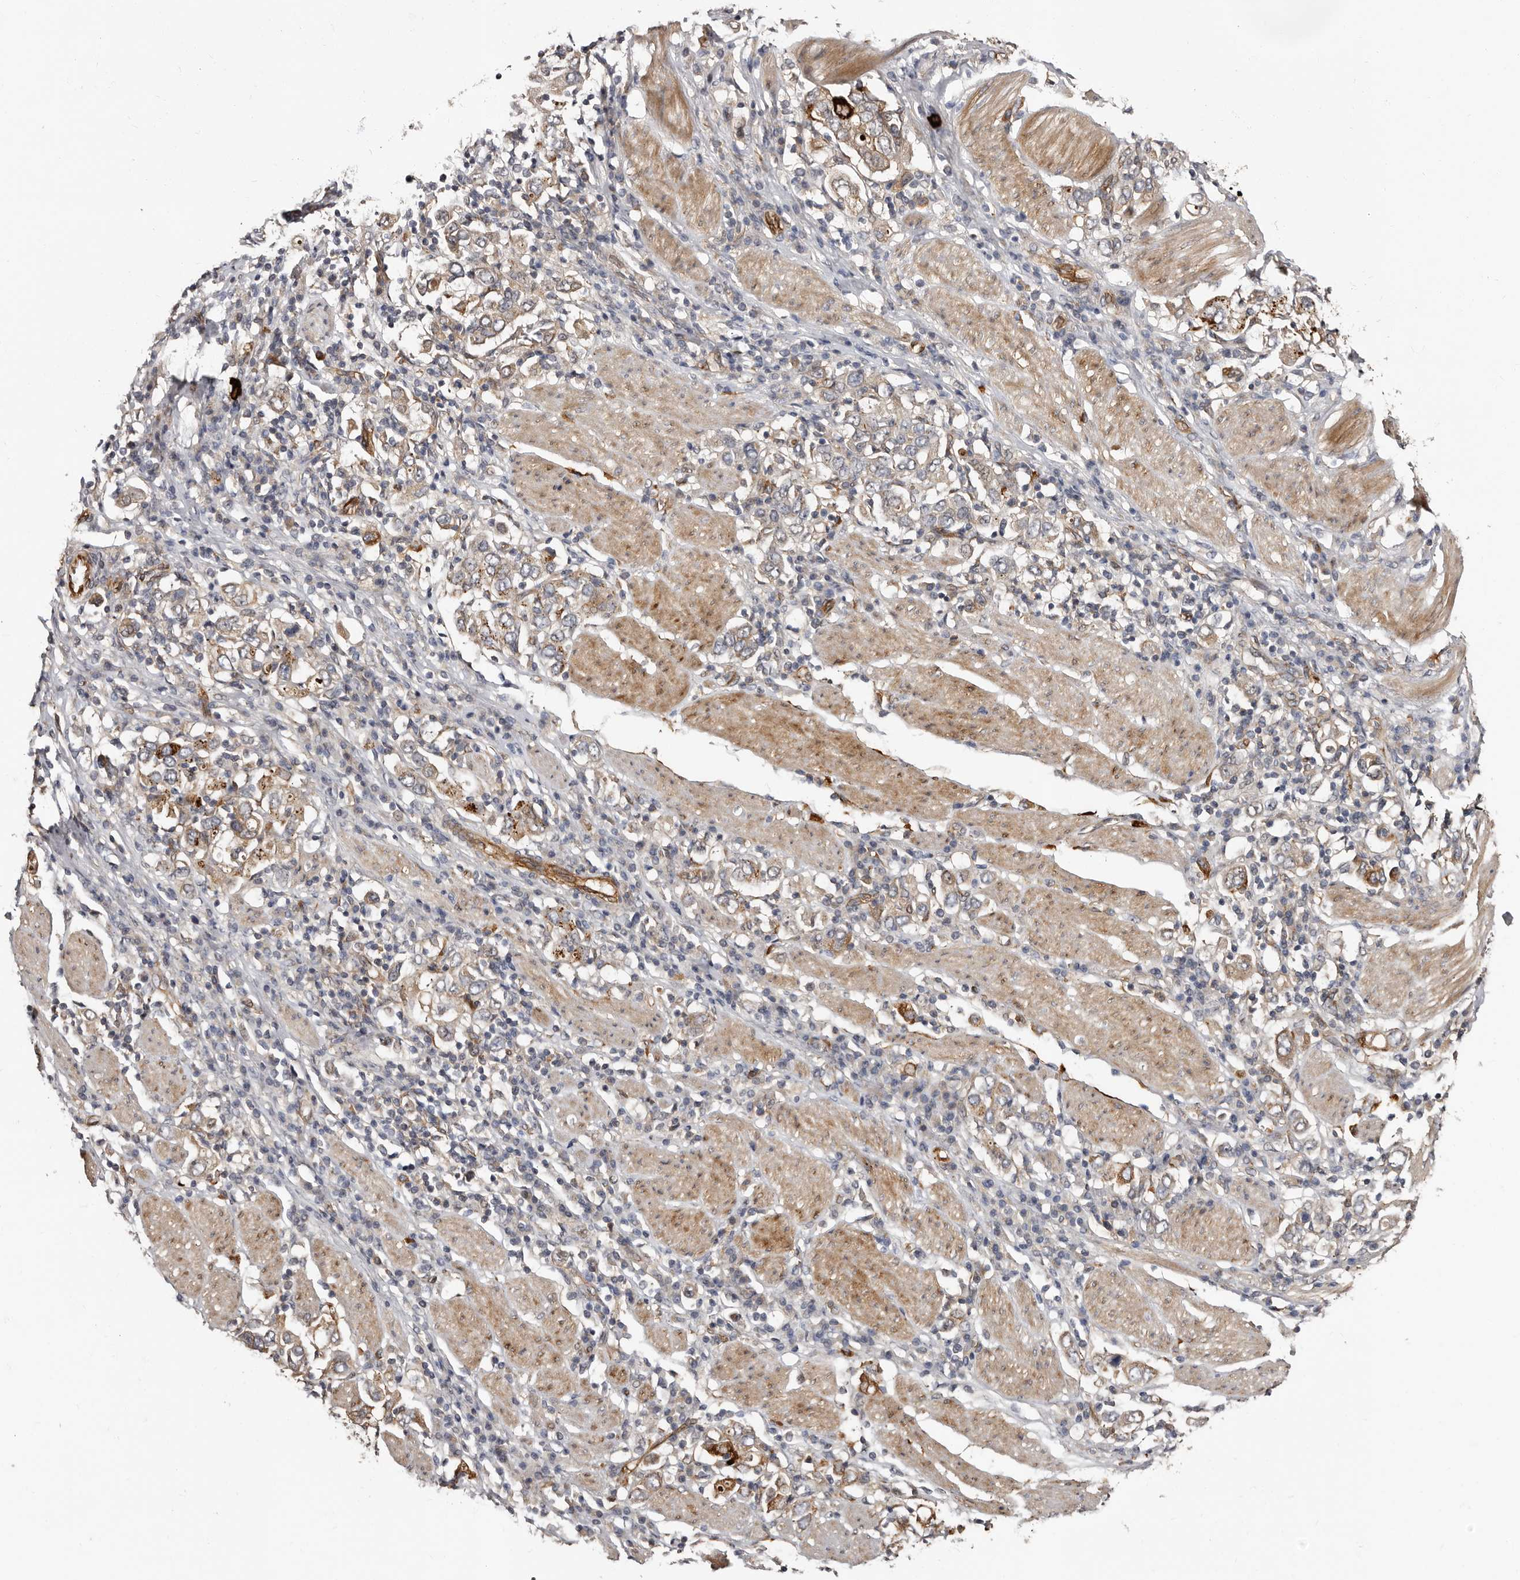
{"staining": {"intensity": "strong", "quantity": ">75%", "location": "cytoplasmic/membranous"}, "tissue": "stomach cancer", "cell_type": "Tumor cells", "image_type": "cancer", "snomed": [{"axis": "morphology", "description": "Adenocarcinoma, NOS"}, {"axis": "topography", "description": "Stomach, upper"}], "caption": "Immunohistochemical staining of adenocarcinoma (stomach) exhibits high levels of strong cytoplasmic/membranous positivity in about >75% of tumor cells.", "gene": "TBC1D22B", "patient": {"sex": "male", "age": 62}}